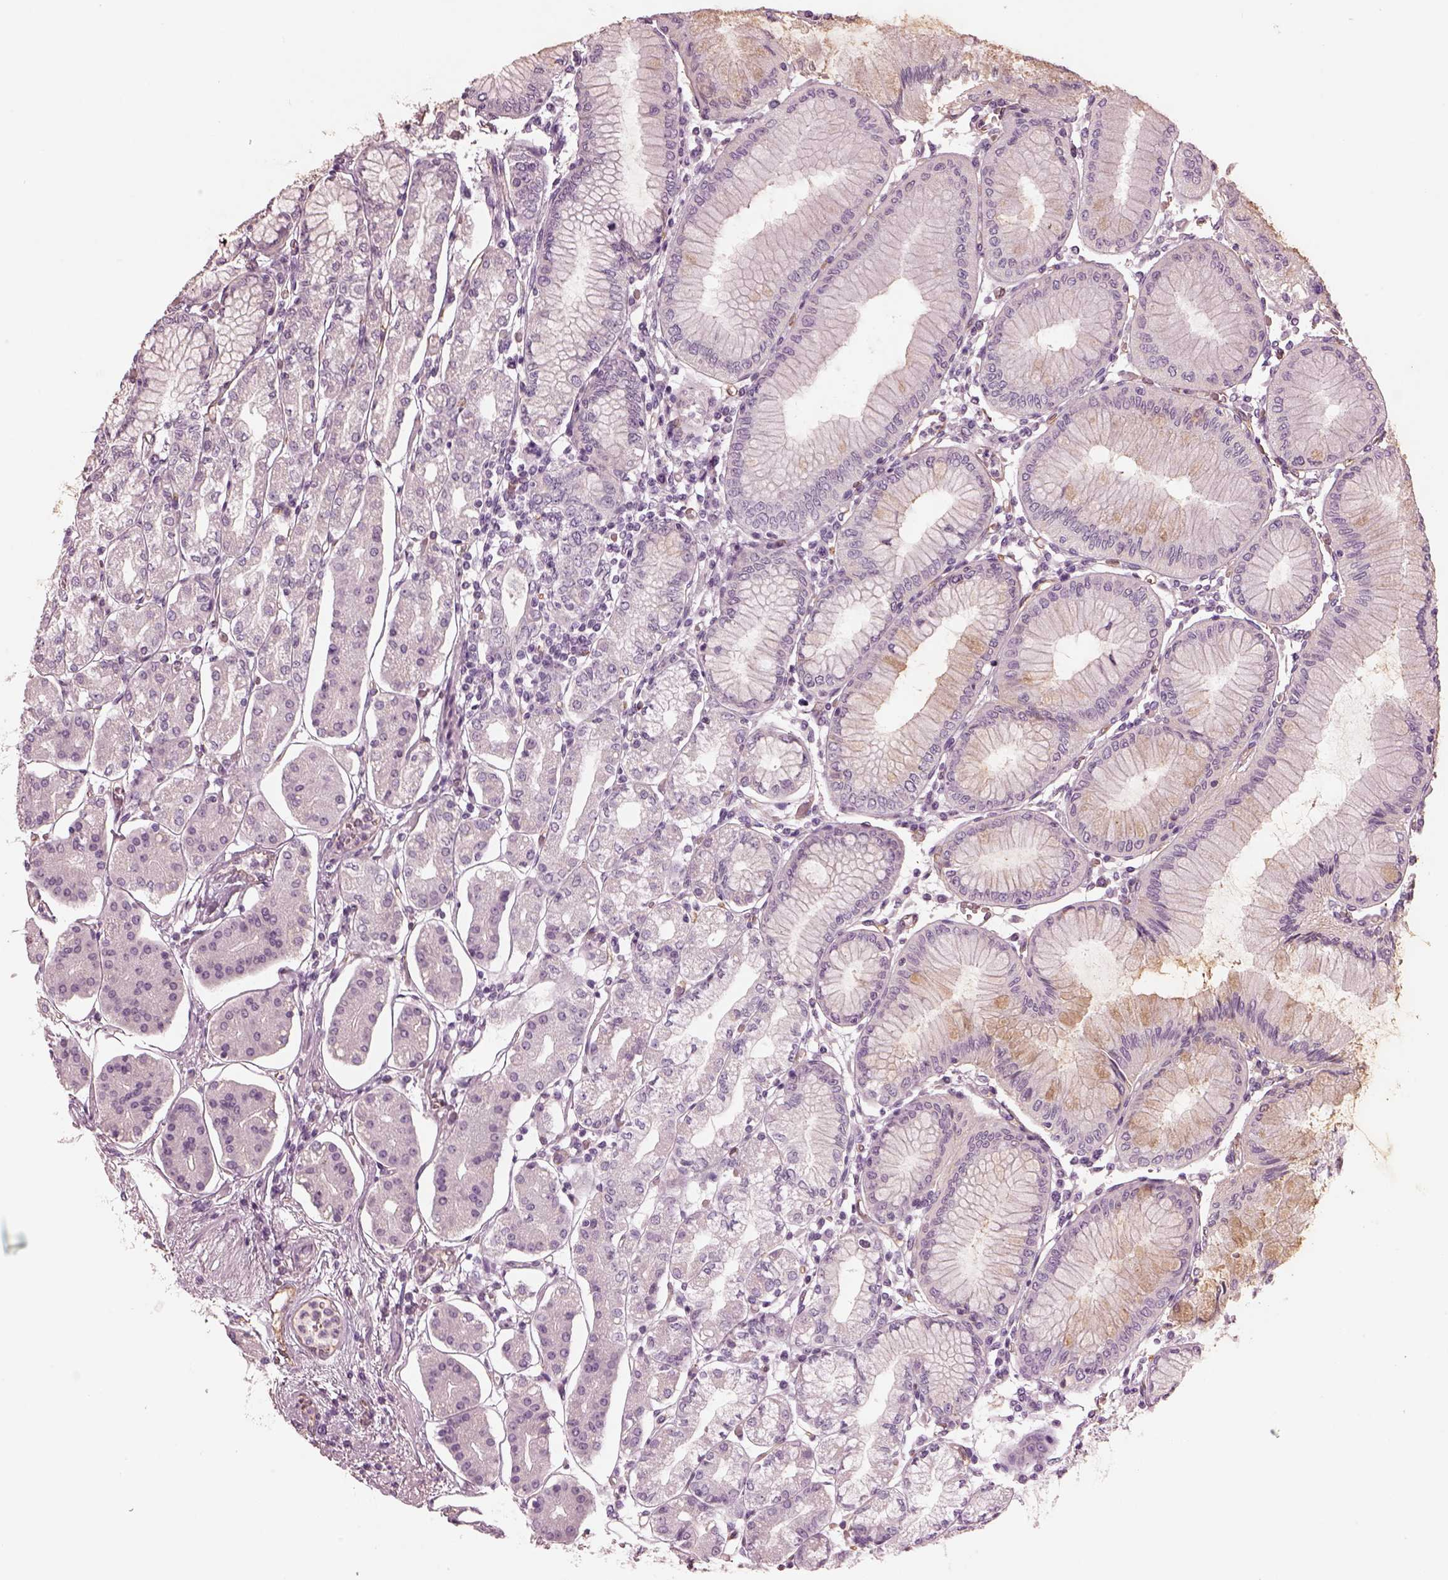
{"staining": {"intensity": "negative", "quantity": "none", "location": "none"}, "tissue": "stomach", "cell_type": "Glandular cells", "image_type": "normal", "snomed": [{"axis": "morphology", "description": "Normal tissue, NOS"}, {"axis": "topography", "description": "Skeletal muscle"}, {"axis": "topography", "description": "Stomach"}], "caption": "Immunohistochemistry image of normal stomach stained for a protein (brown), which displays no expression in glandular cells. (Stains: DAB (3,3'-diaminobenzidine) immunohistochemistry (IHC) with hematoxylin counter stain, Microscopy: brightfield microscopy at high magnification).", "gene": "EIF4E1B", "patient": {"sex": "female", "age": 57}}